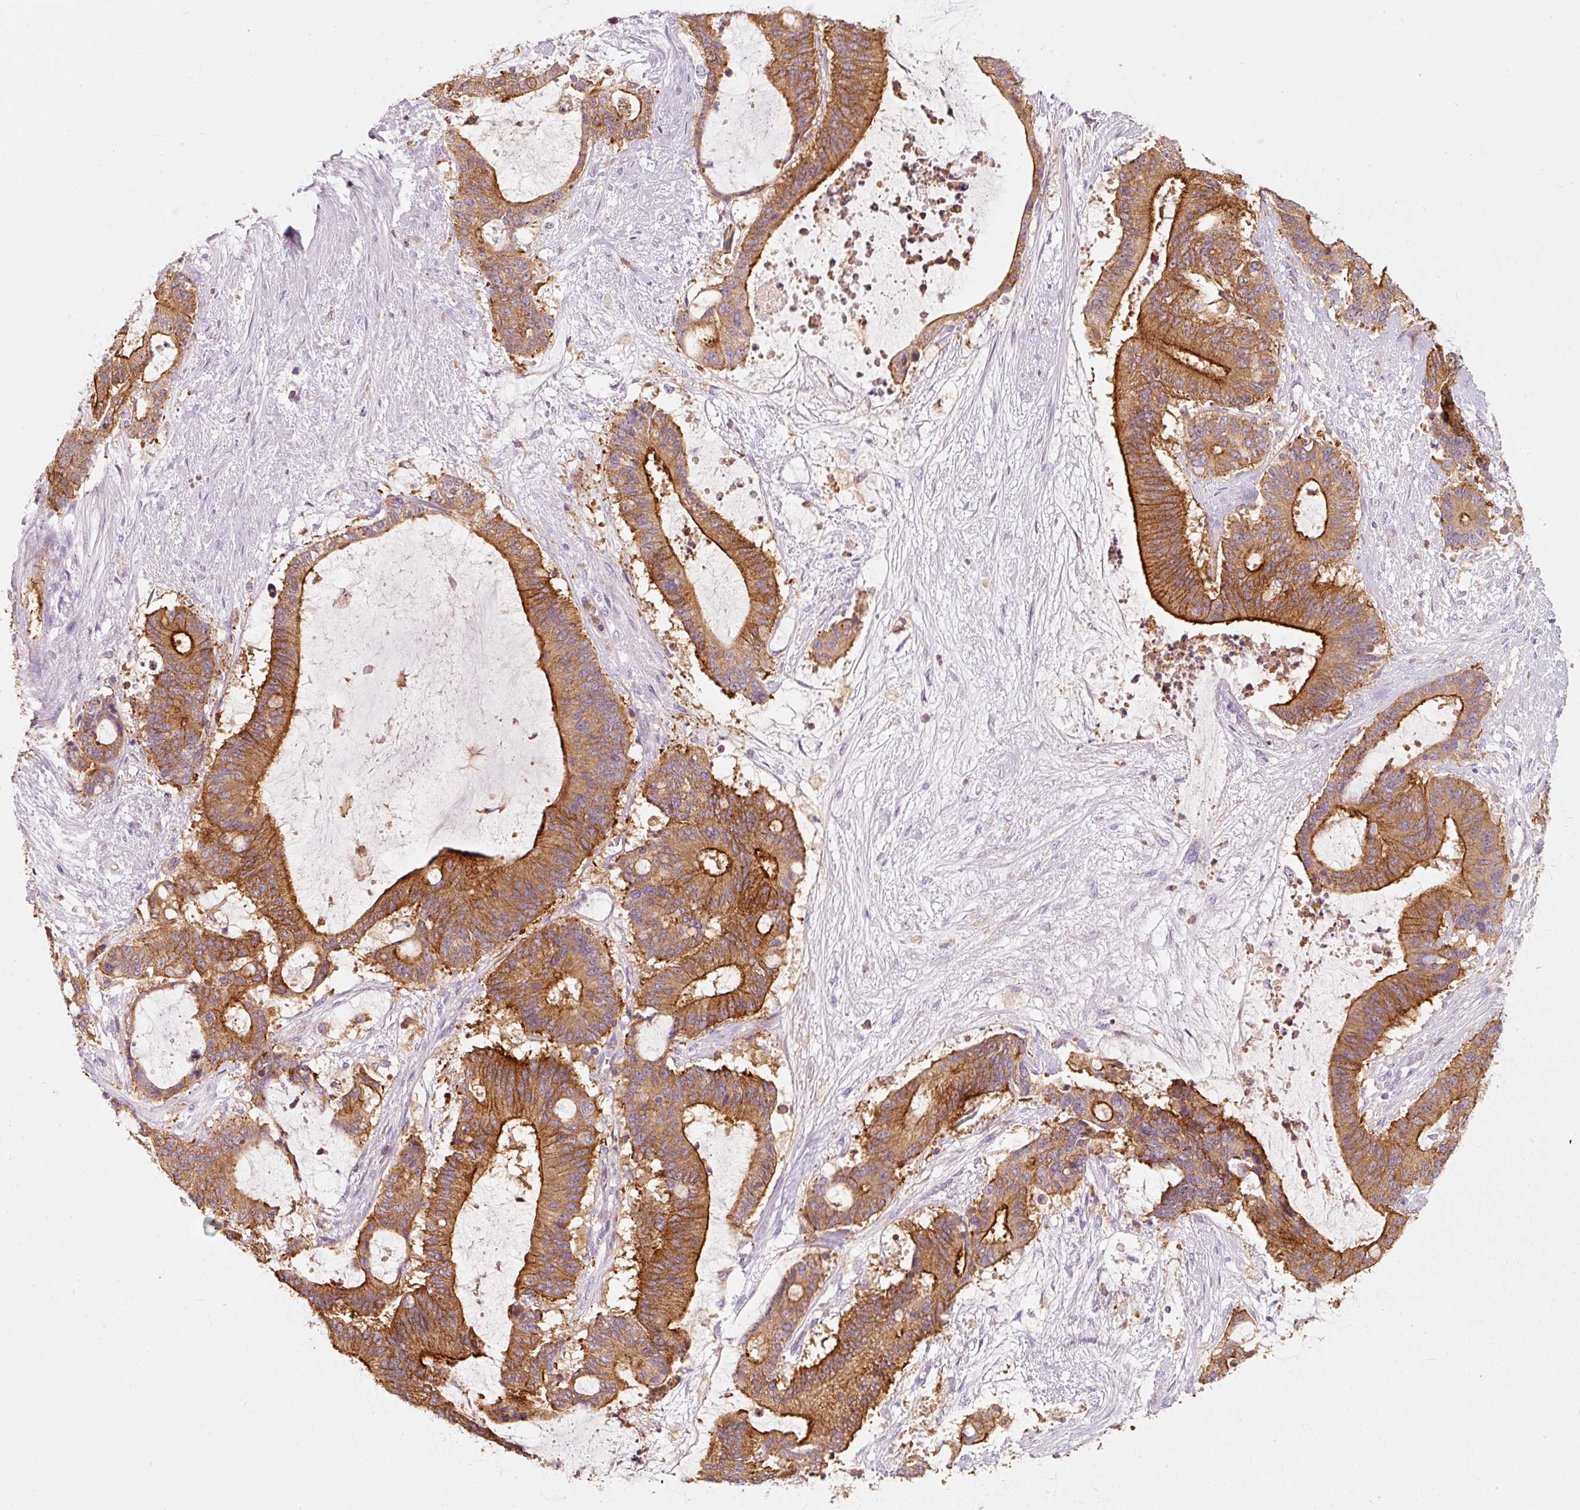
{"staining": {"intensity": "strong", "quantity": ">75%", "location": "cytoplasmic/membranous"}, "tissue": "liver cancer", "cell_type": "Tumor cells", "image_type": "cancer", "snomed": [{"axis": "morphology", "description": "Normal tissue, NOS"}, {"axis": "morphology", "description": "Cholangiocarcinoma"}, {"axis": "topography", "description": "Liver"}, {"axis": "topography", "description": "Peripheral nerve tissue"}], "caption": "About >75% of tumor cells in cholangiocarcinoma (liver) display strong cytoplasmic/membranous protein staining as visualized by brown immunohistochemical staining.", "gene": "IQGAP2", "patient": {"sex": "female", "age": 73}}